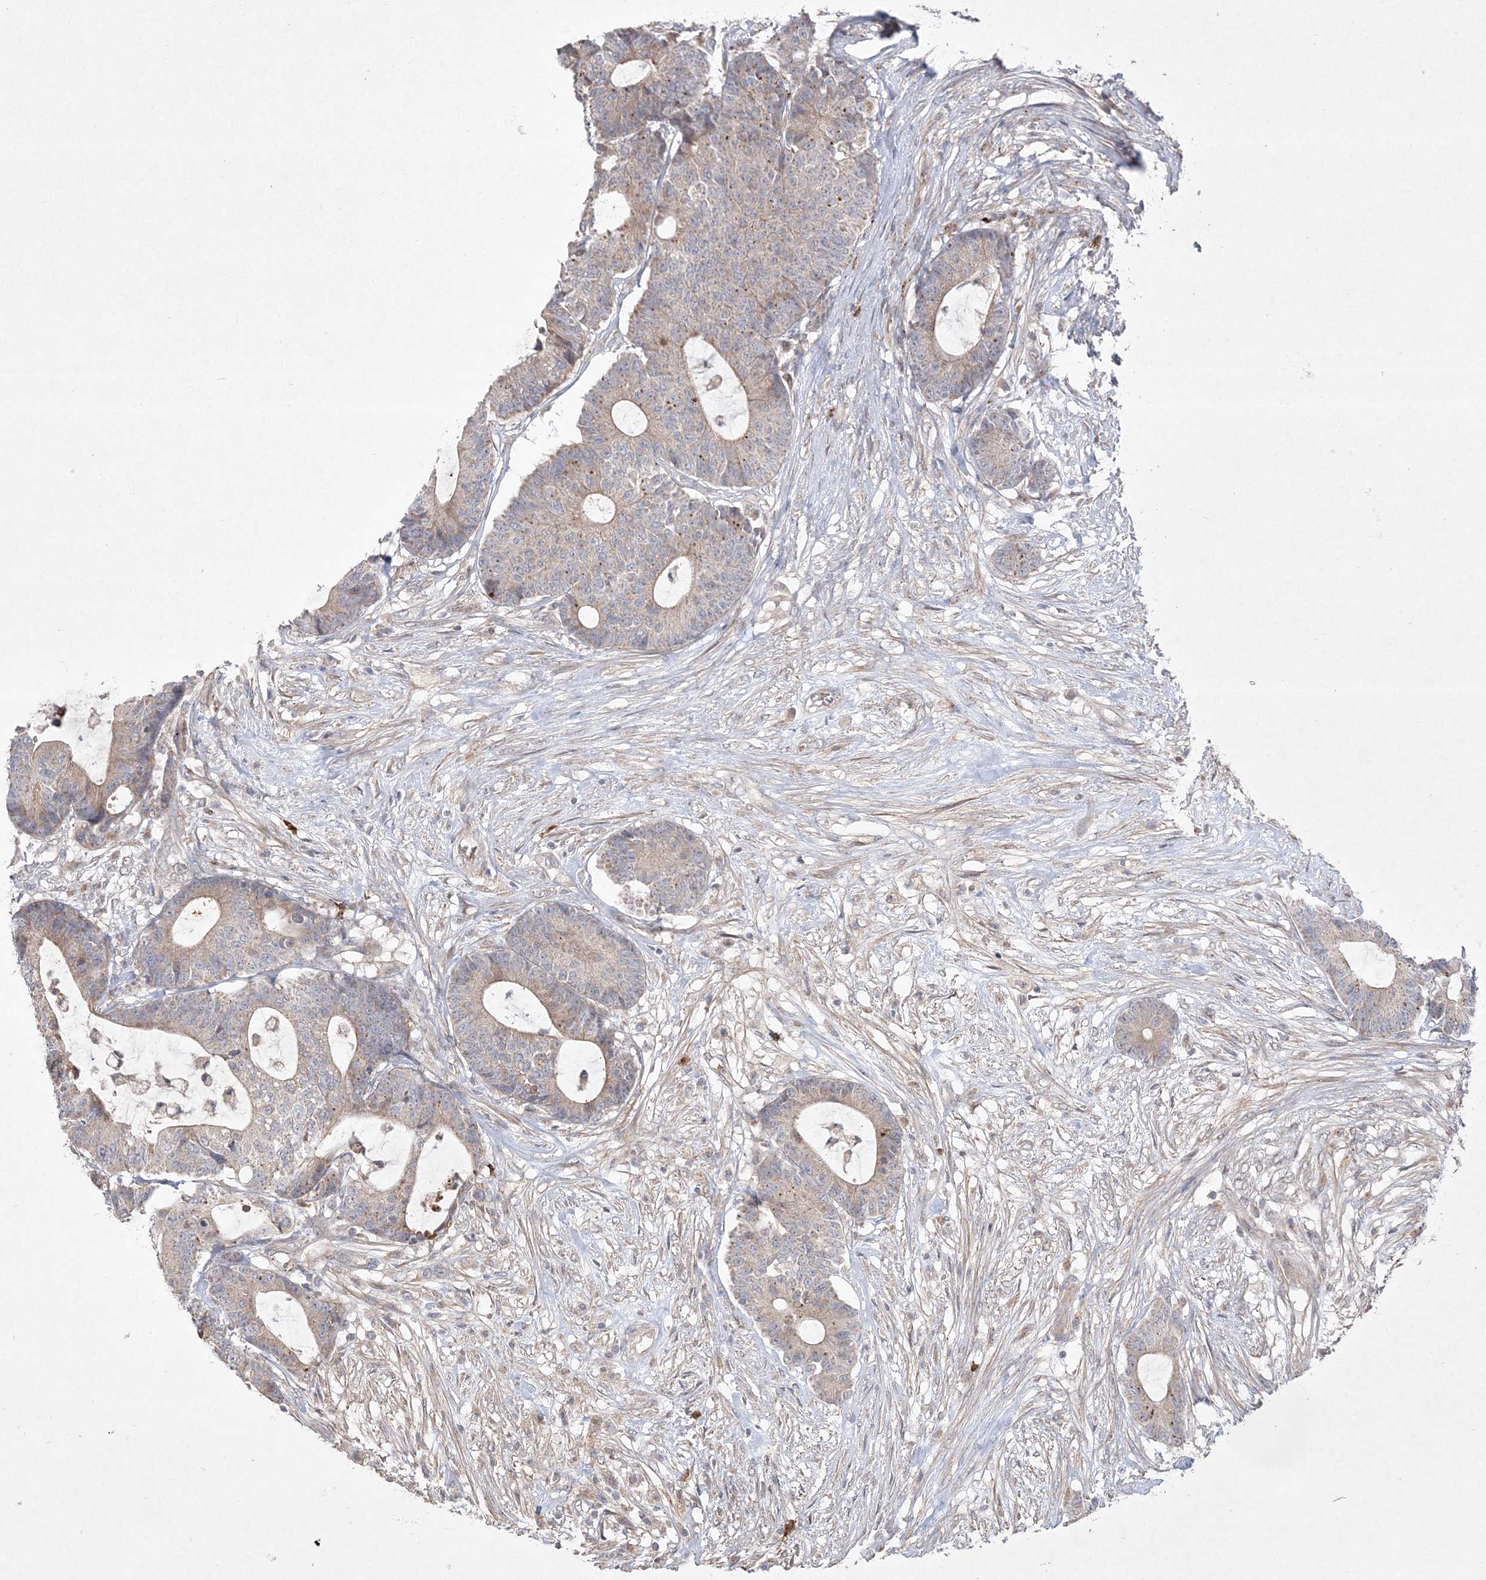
{"staining": {"intensity": "weak", "quantity": "25%-75%", "location": "cytoplasmic/membranous"}, "tissue": "colorectal cancer", "cell_type": "Tumor cells", "image_type": "cancer", "snomed": [{"axis": "morphology", "description": "Adenocarcinoma, NOS"}, {"axis": "topography", "description": "Colon"}], "caption": "Weak cytoplasmic/membranous staining is appreciated in about 25%-75% of tumor cells in colorectal cancer (adenocarcinoma).", "gene": "CLNK", "patient": {"sex": "female", "age": 84}}